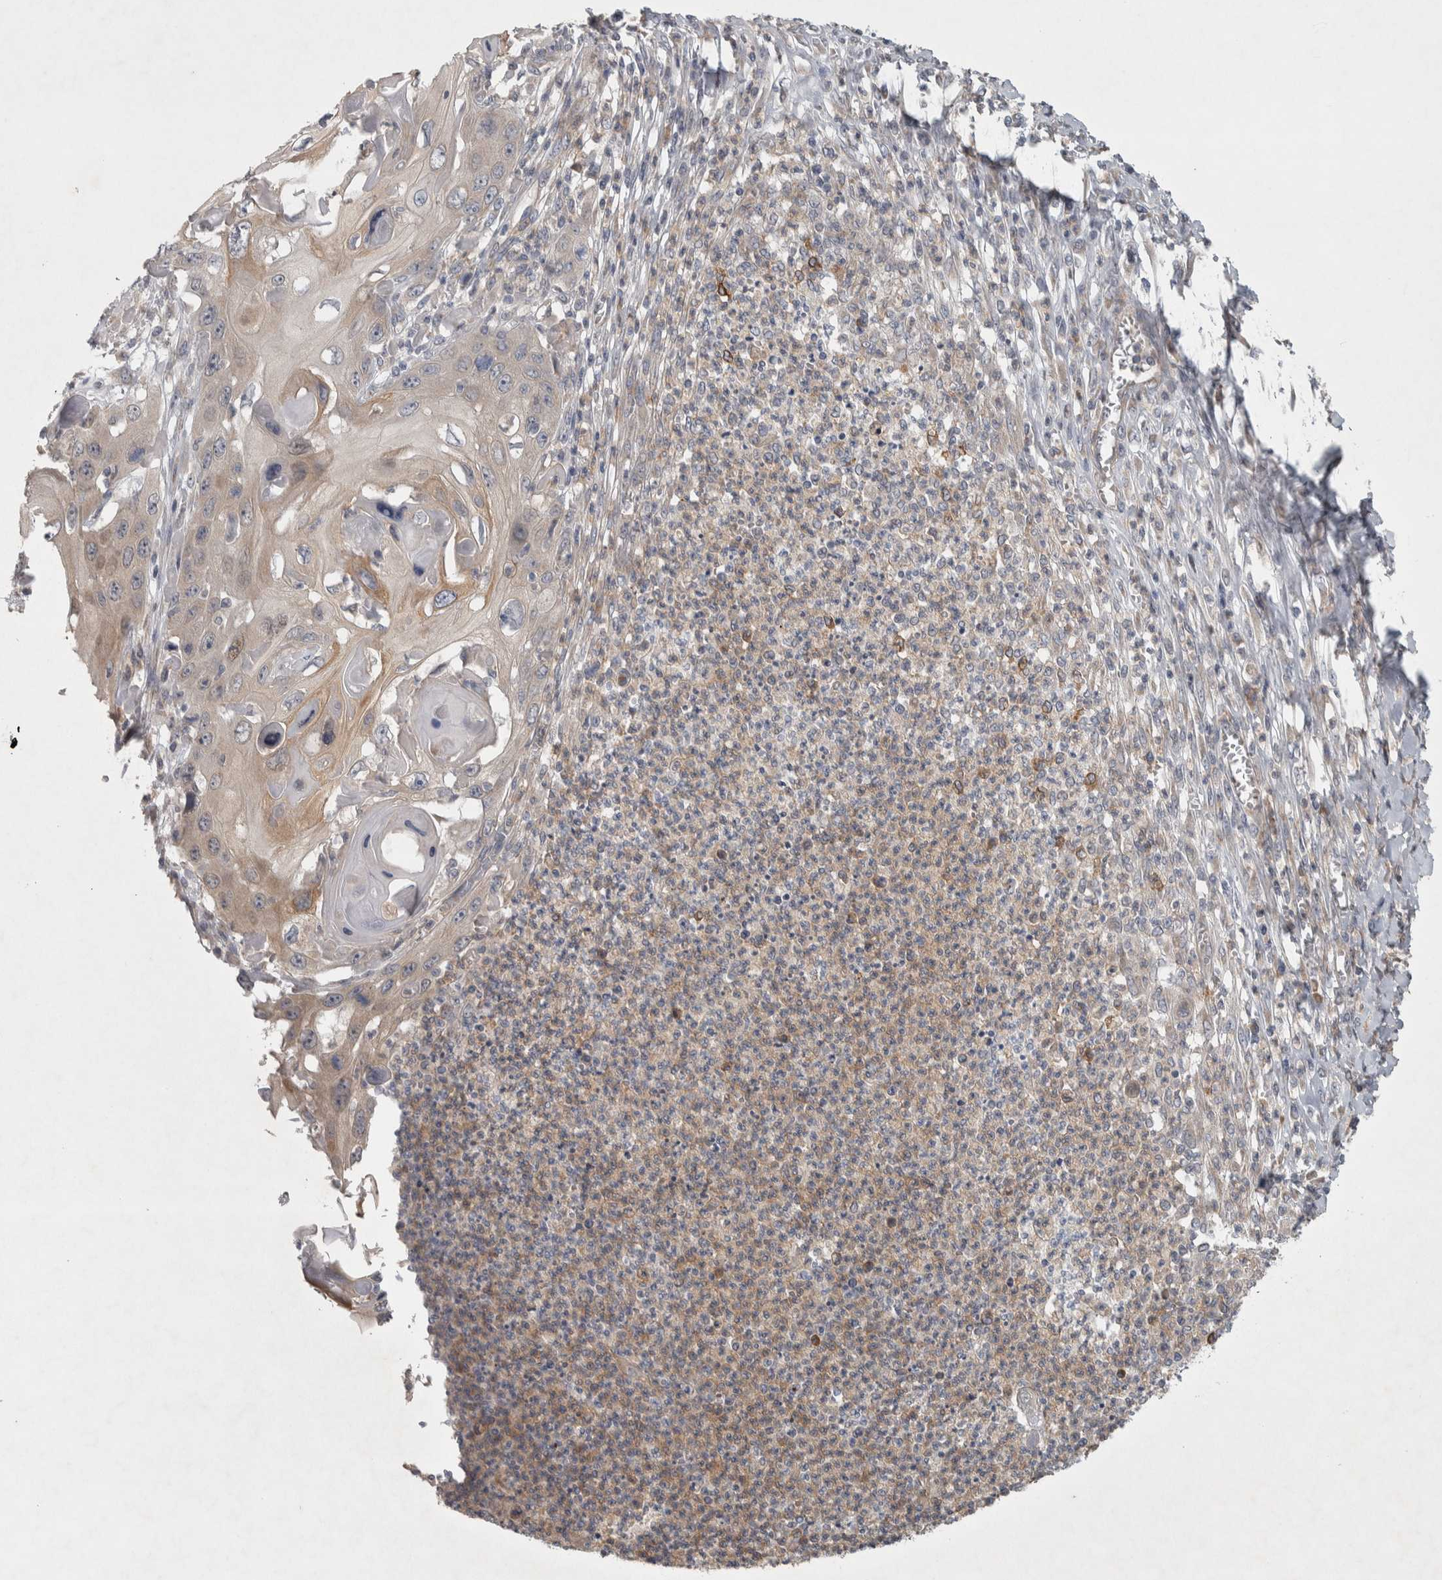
{"staining": {"intensity": "weak", "quantity": ">75%", "location": "cytoplasmic/membranous"}, "tissue": "skin cancer", "cell_type": "Tumor cells", "image_type": "cancer", "snomed": [{"axis": "morphology", "description": "Squamous cell carcinoma, NOS"}, {"axis": "topography", "description": "Skin"}], "caption": "Immunohistochemical staining of human skin cancer (squamous cell carcinoma) displays weak cytoplasmic/membranous protein staining in approximately >75% of tumor cells.", "gene": "SRP68", "patient": {"sex": "male", "age": 55}}